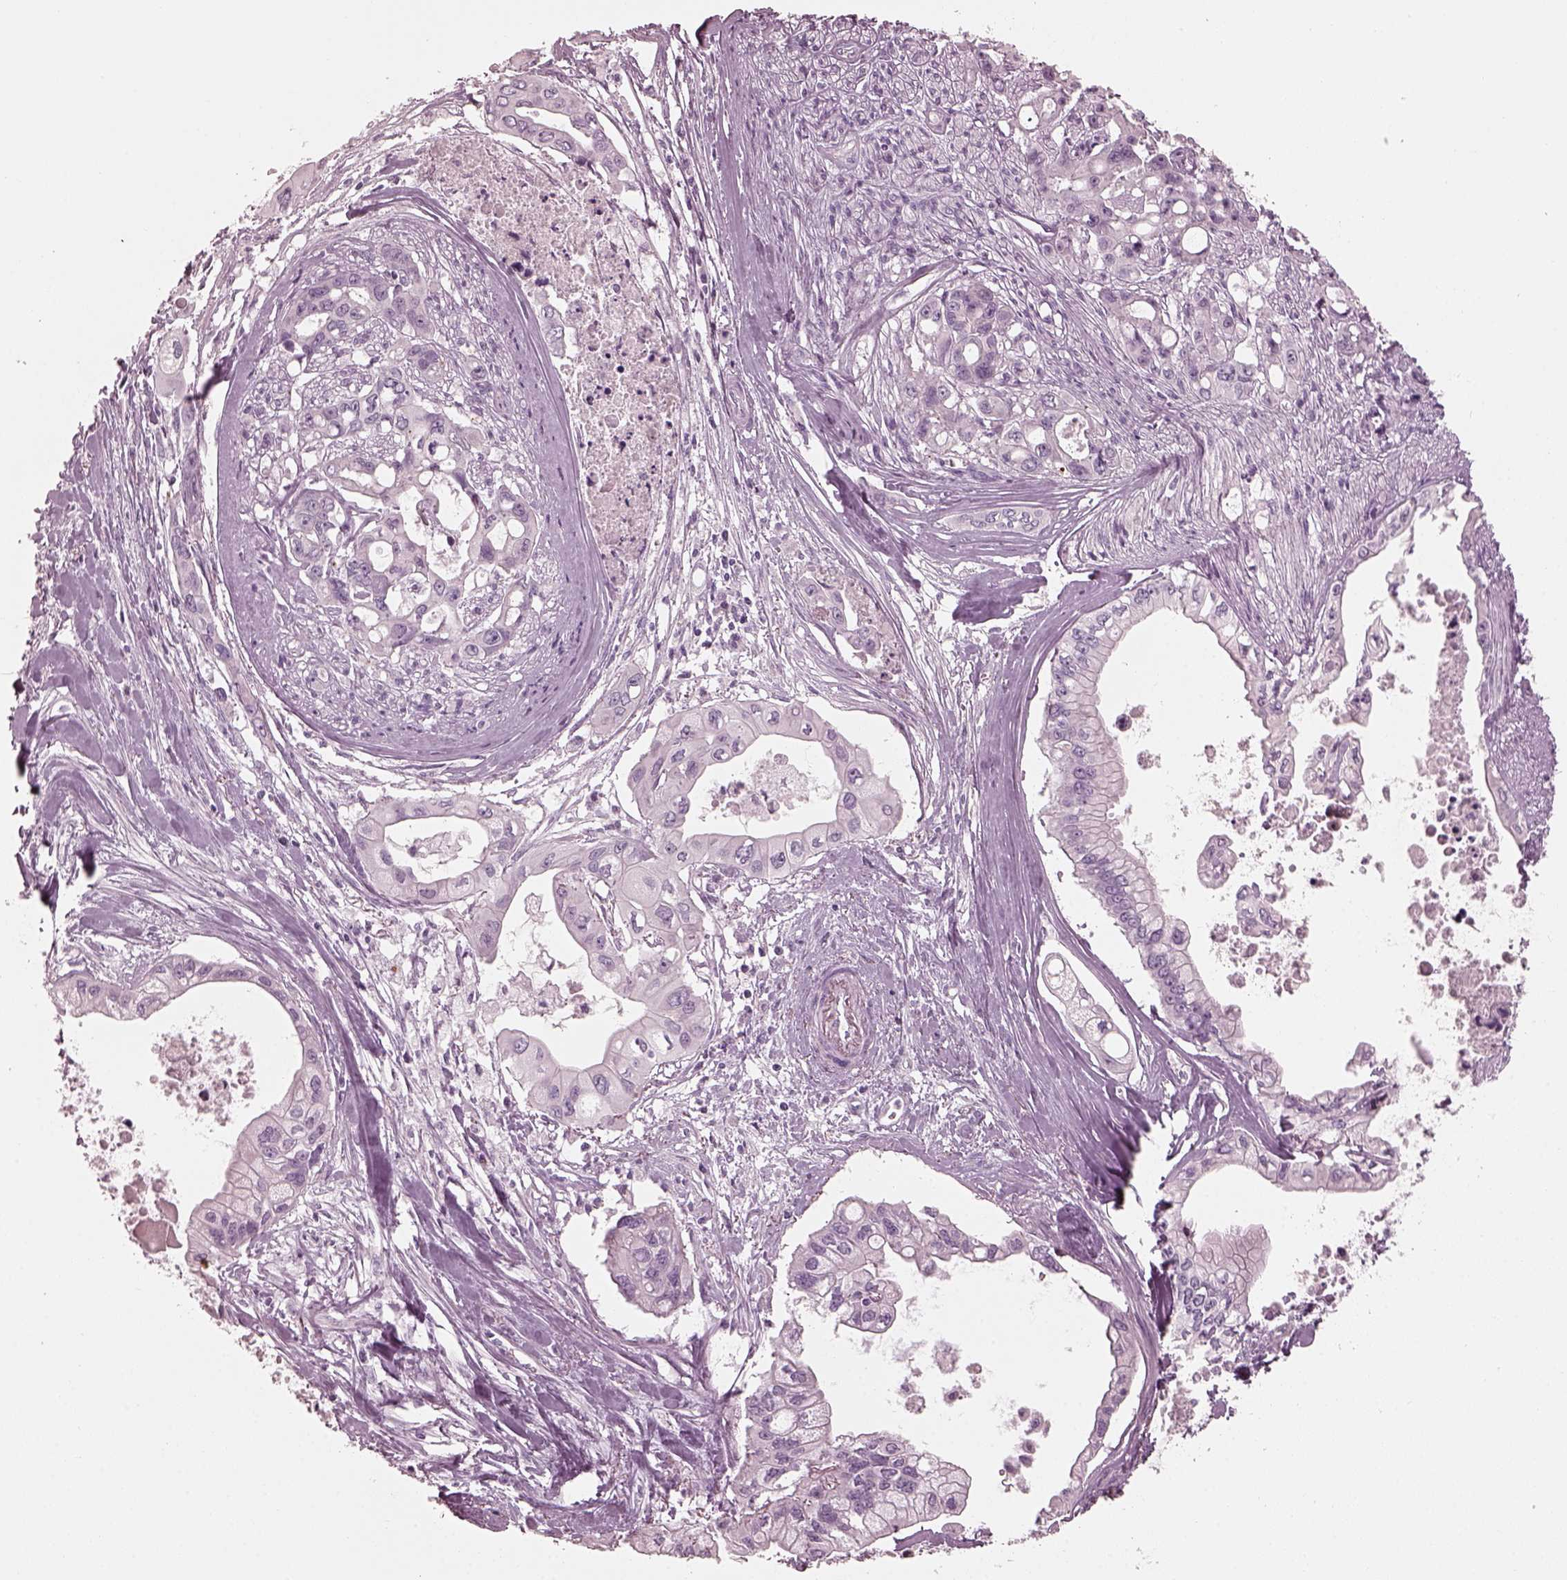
{"staining": {"intensity": "negative", "quantity": "none", "location": "none"}, "tissue": "pancreatic cancer", "cell_type": "Tumor cells", "image_type": "cancer", "snomed": [{"axis": "morphology", "description": "Adenocarcinoma, NOS"}, {"axis": "topography", "description": "Pancreas"}], "caption": "This micrograph is of pancreatic cancer (adenocarcinoma) stained with immunohistochemistry (IHC) to label a protein in brown with the nuclei are counter-stained blue. There is no expression in tumor cells.", "gene": "SAXO2", "patient": {"sex": "male", "age": 60}}